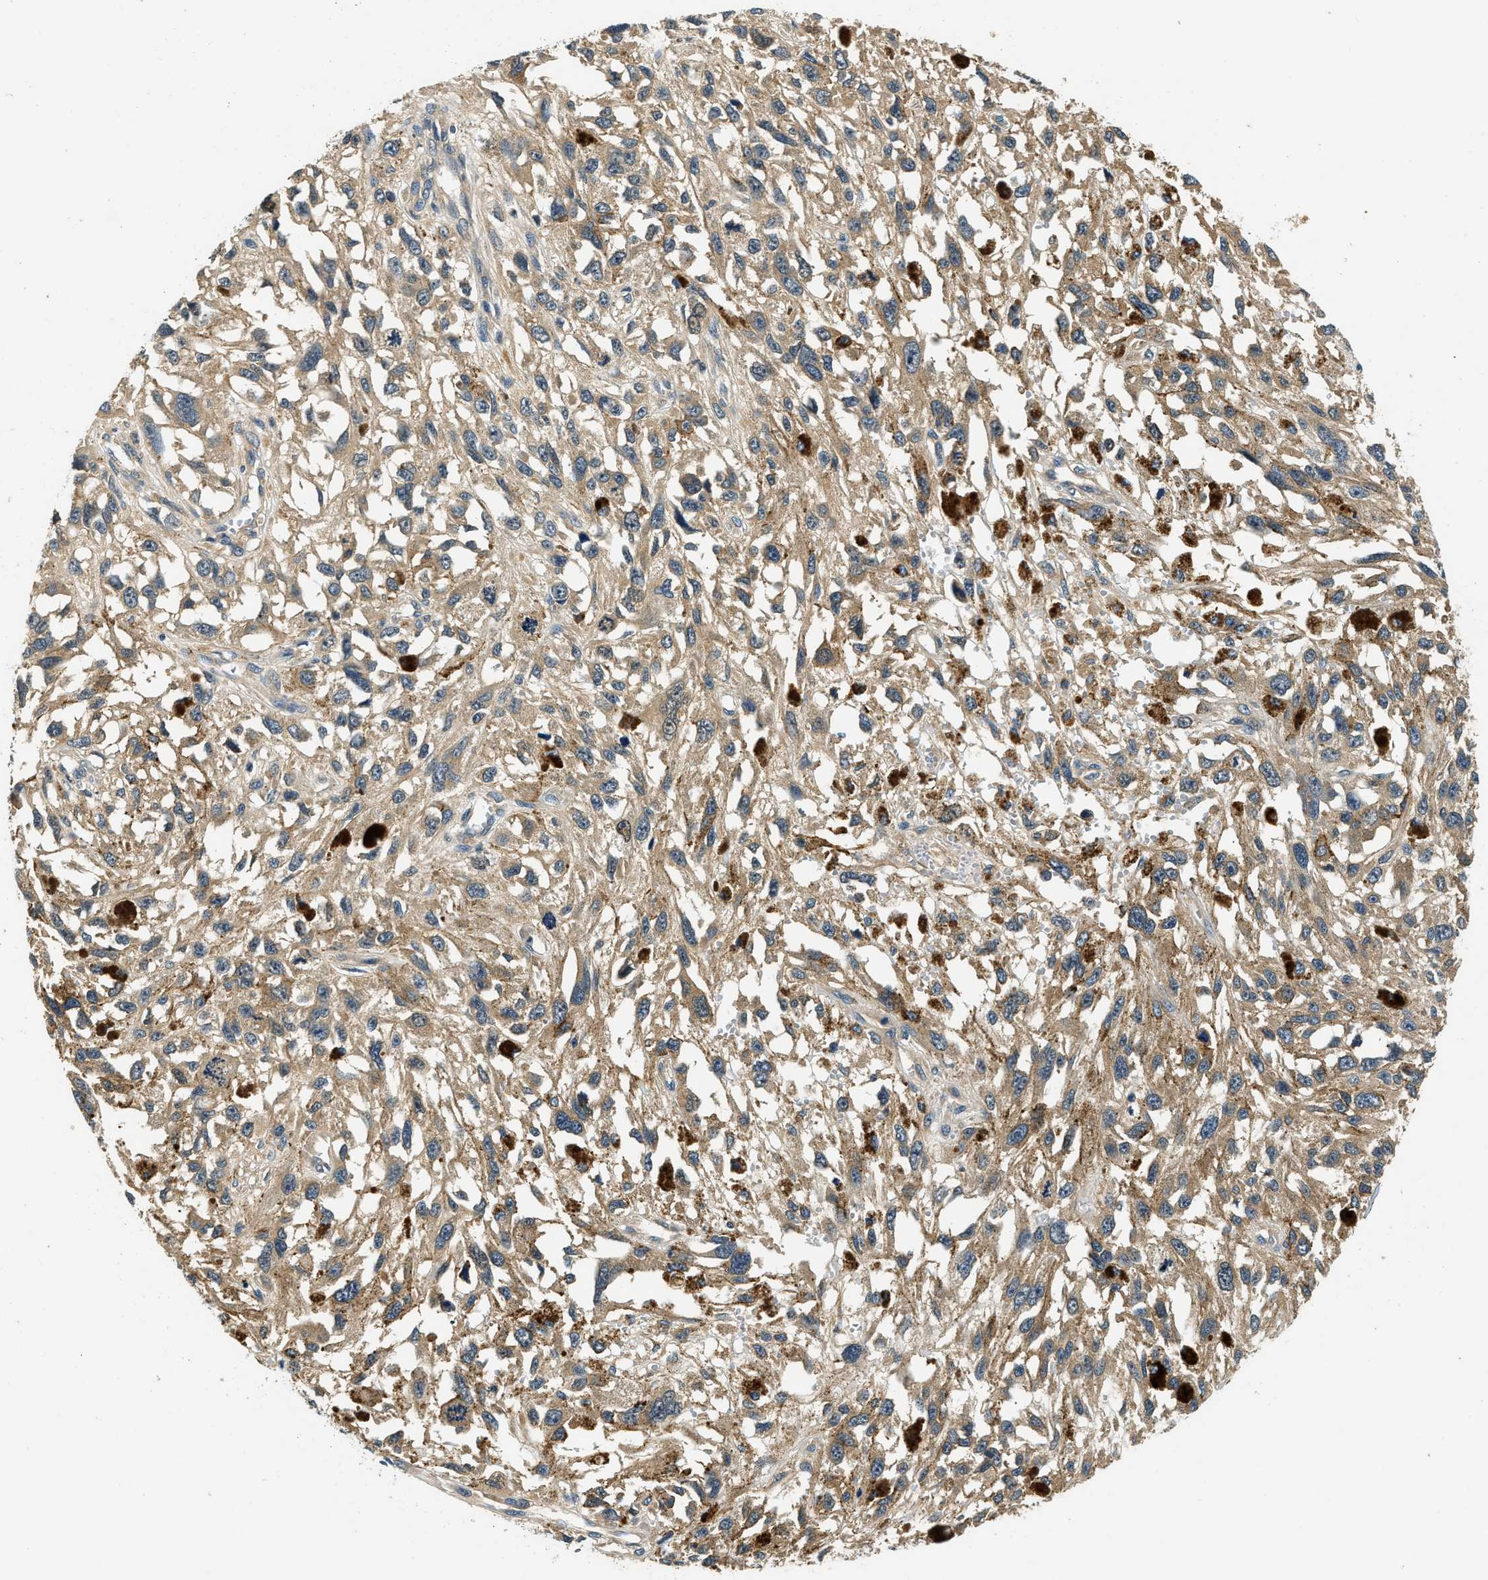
{"staining": {"intensity": "moderate", "quantity": "25%-75%", "location": "cytoplasmic/membranous"}, "tissue": "melanoma", "cell_type": "Tumor cells", "image_type": "cancer", "snomed": [{"axis": "morphology", "description": "Malignant melanoma, Metastatic site"}, {"axis": "topography", "description": "Lymph node"}], "caption": "Tumor cells demonstrate moderate cytoplasmic/membranous expression in approximately 25%-75% of cells in melanoma. (IHC, brightfield microscopy, high magnification).", "gene": "RESF1", "patient": {"sex": "male", "age": 59}}